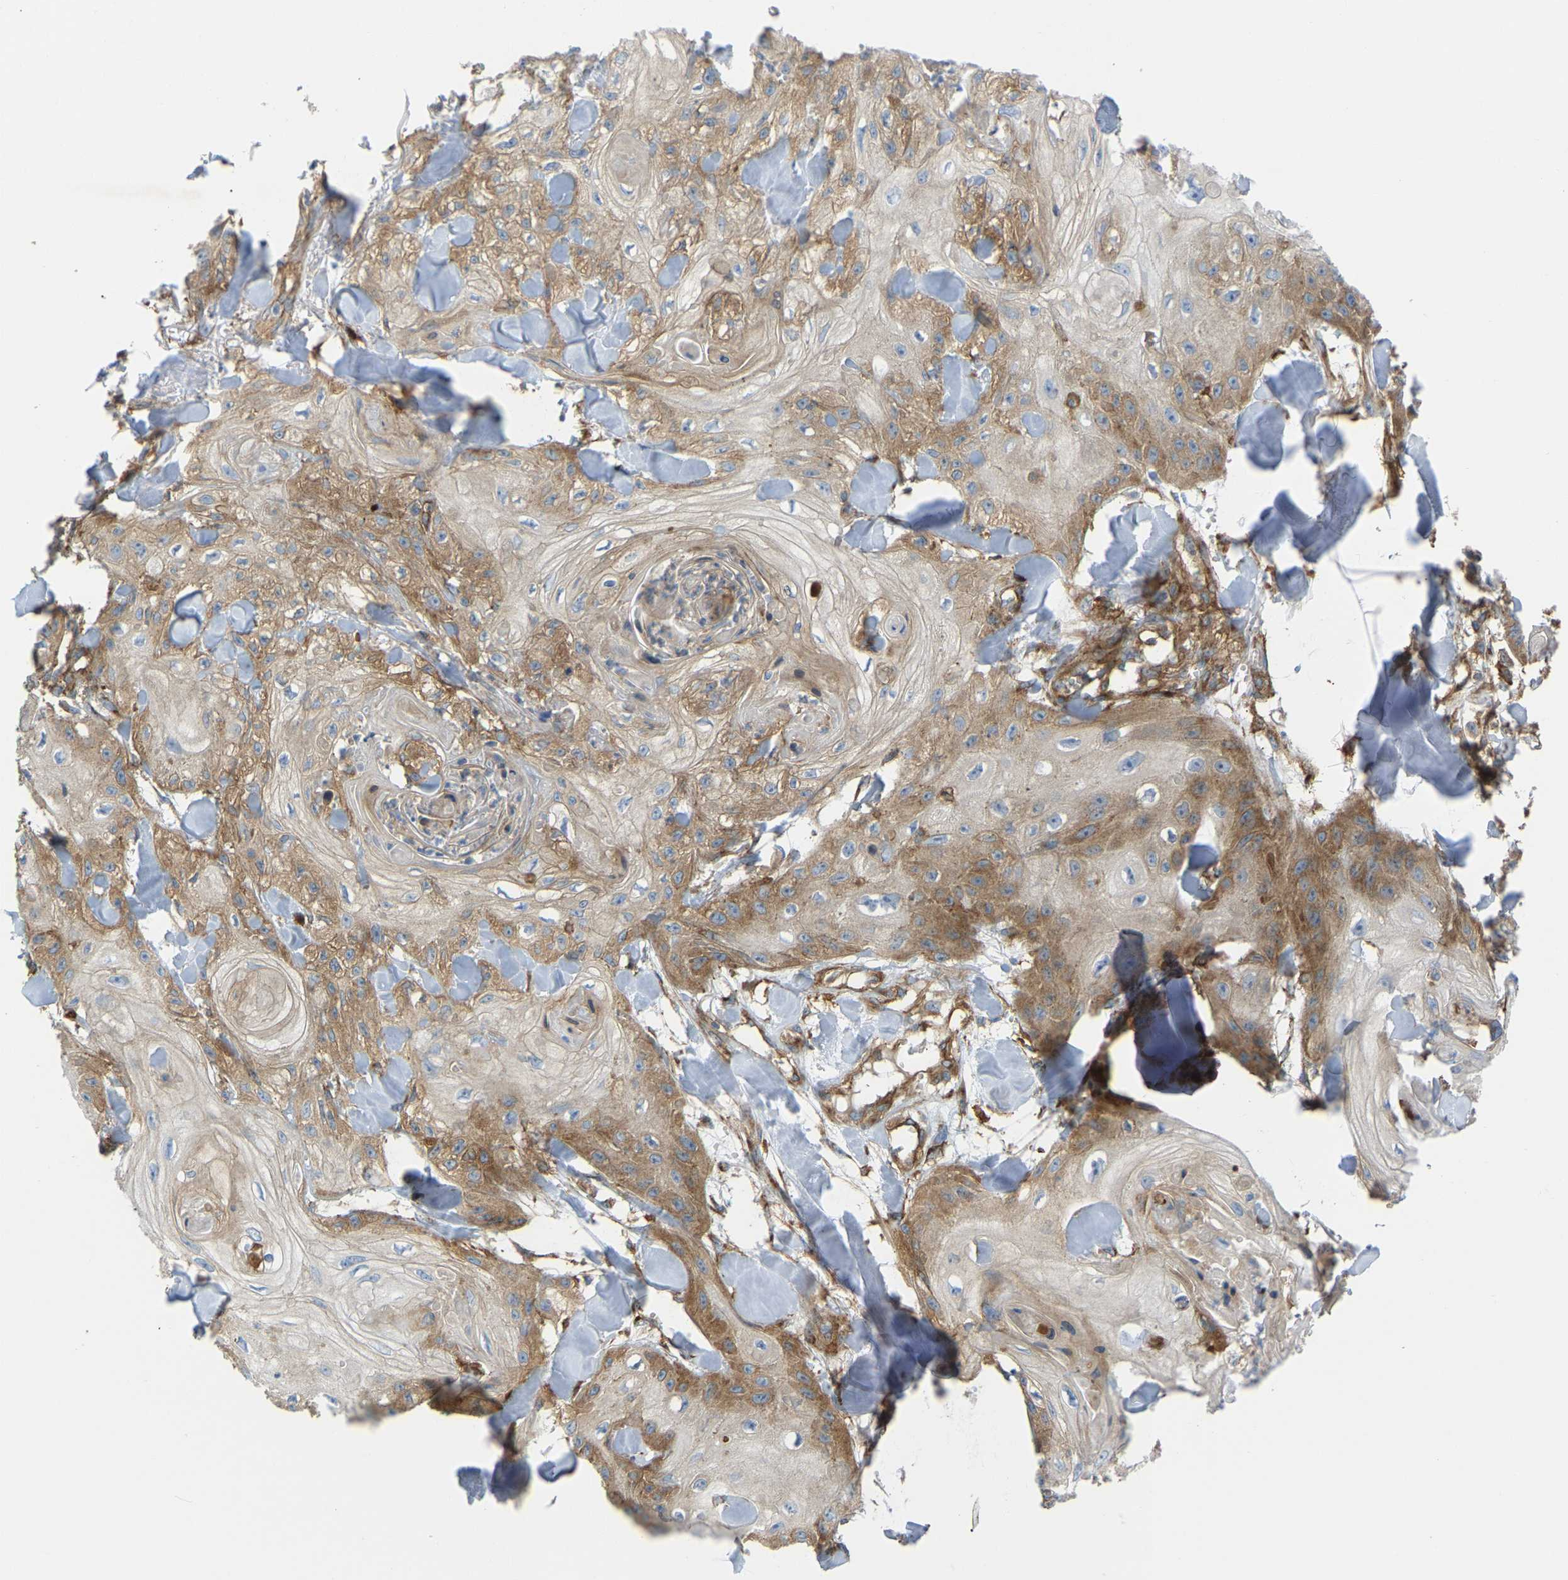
{"staining": {"intensity": "moderate", "quantity": "25%-75%", "location": "cytoplasmic/membranous"}, "tissue": "skin cancer", "cell_type": "Tumor cells", "image_type": "cancer", "snomed": [{"axis": "morphology", "description": "Squamous cell carcinoma, NOS"}, {"axis": "topography", "description": "Skin"}], "caption": "There is medium levels of moderate cytoplasmic/membranous expression in tumor cells of skin cancer (squamous cell carcinoma), as demonstrated by immunohistochemical staining (brown color).", "gene": "PICALM", "patient": {"sex": "male", "age": 74}}